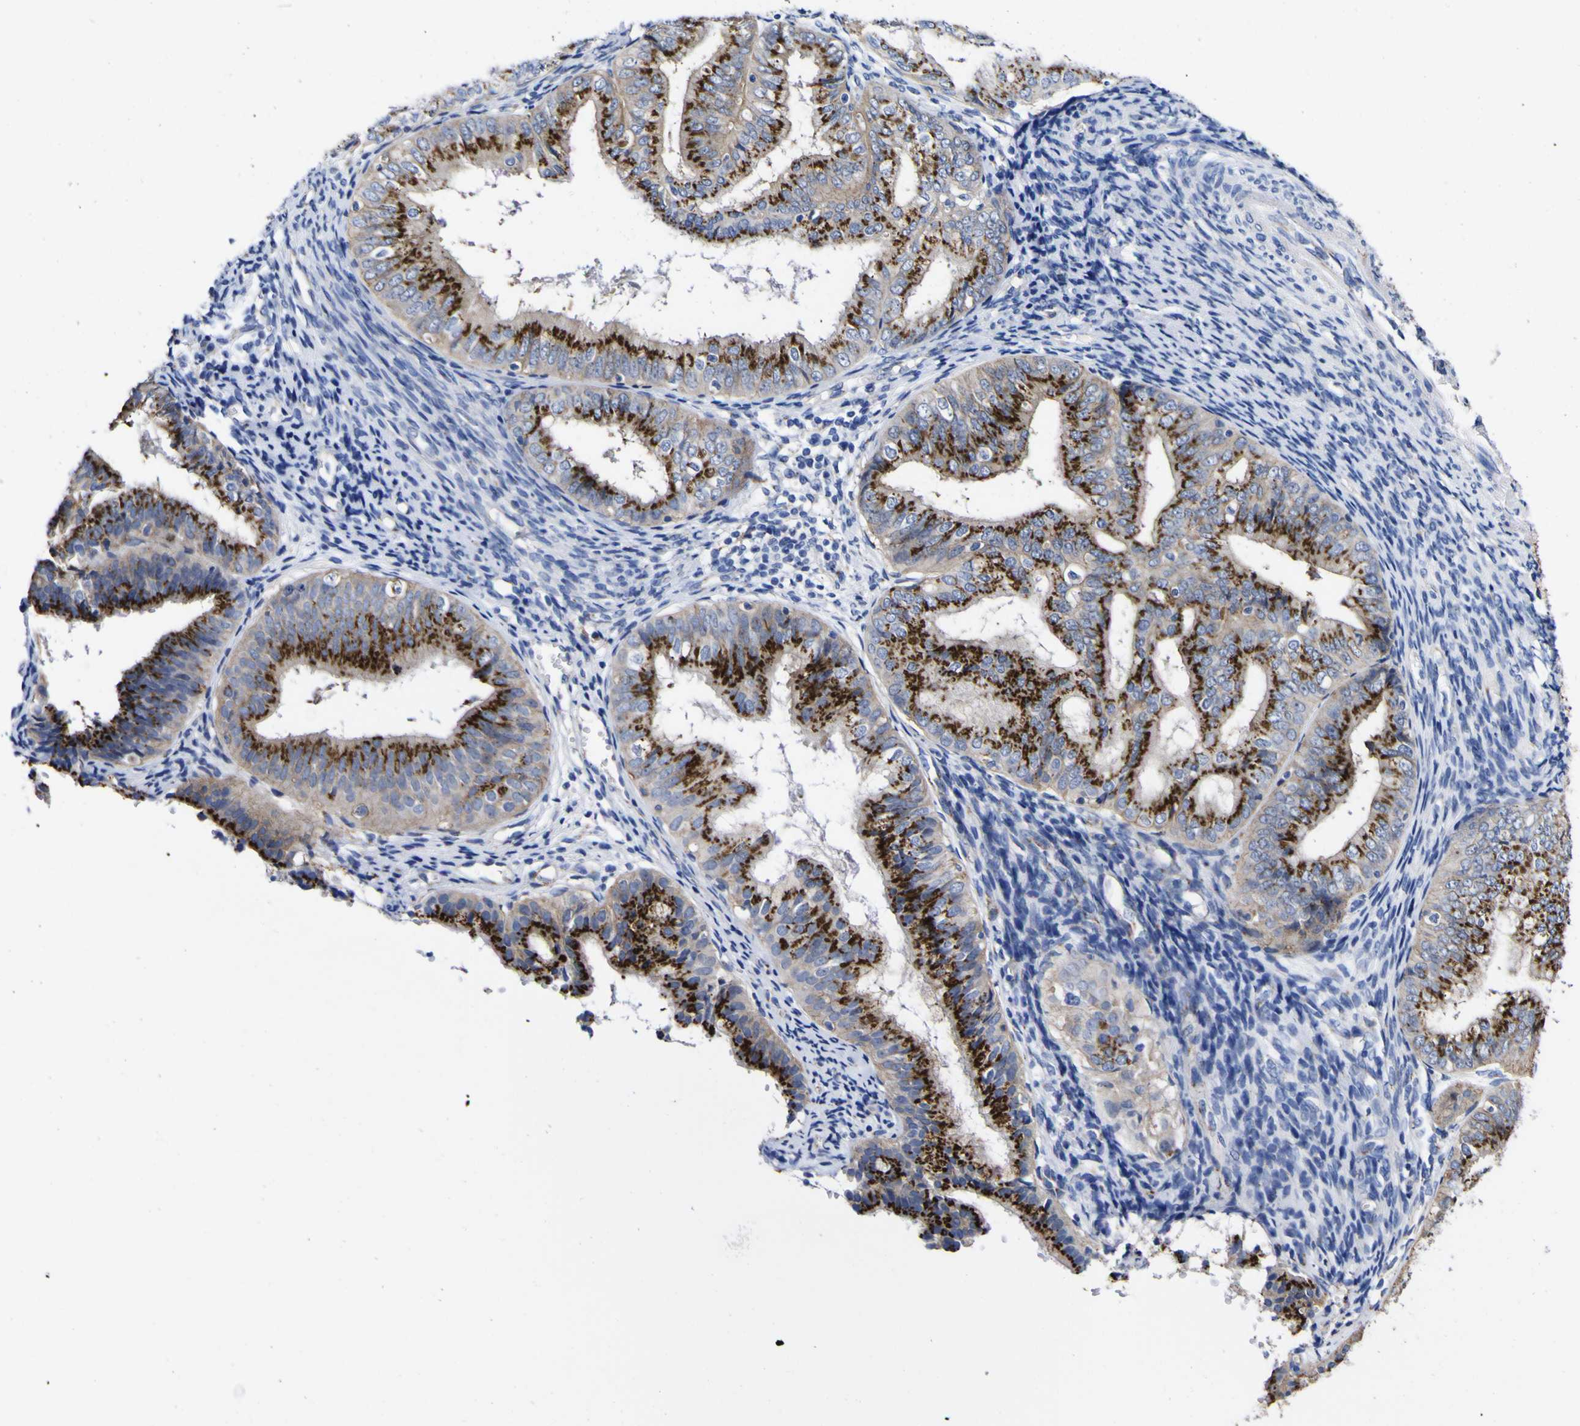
{"staining": {"intensity": "strong", "quantity": ">75%", "location": "cytoplasmic/membranous"}, "tissue": "endometrial cancer", "cell_type": "Tumor cells", "image_type": "cancer", "snomed": [{"axis": "morphology", "description": "Adenocarcinoma, NOS"}, {"axis": "topography", "description": "Endometrium"}], "caption": "Brown immunohistochemical staining in adenocarcinoma (endometrial) displays strong cytoplasmic/membranous staining in approximately >75% of tumor cells. Using DAB (3,3'-diaminobenzidine) (brown) and hematoxylin (blue) stains, captured at high magnification using brightfield microscopy.", "gene": "GOLM1", "patient": {"sex": "female", "age": 63}}